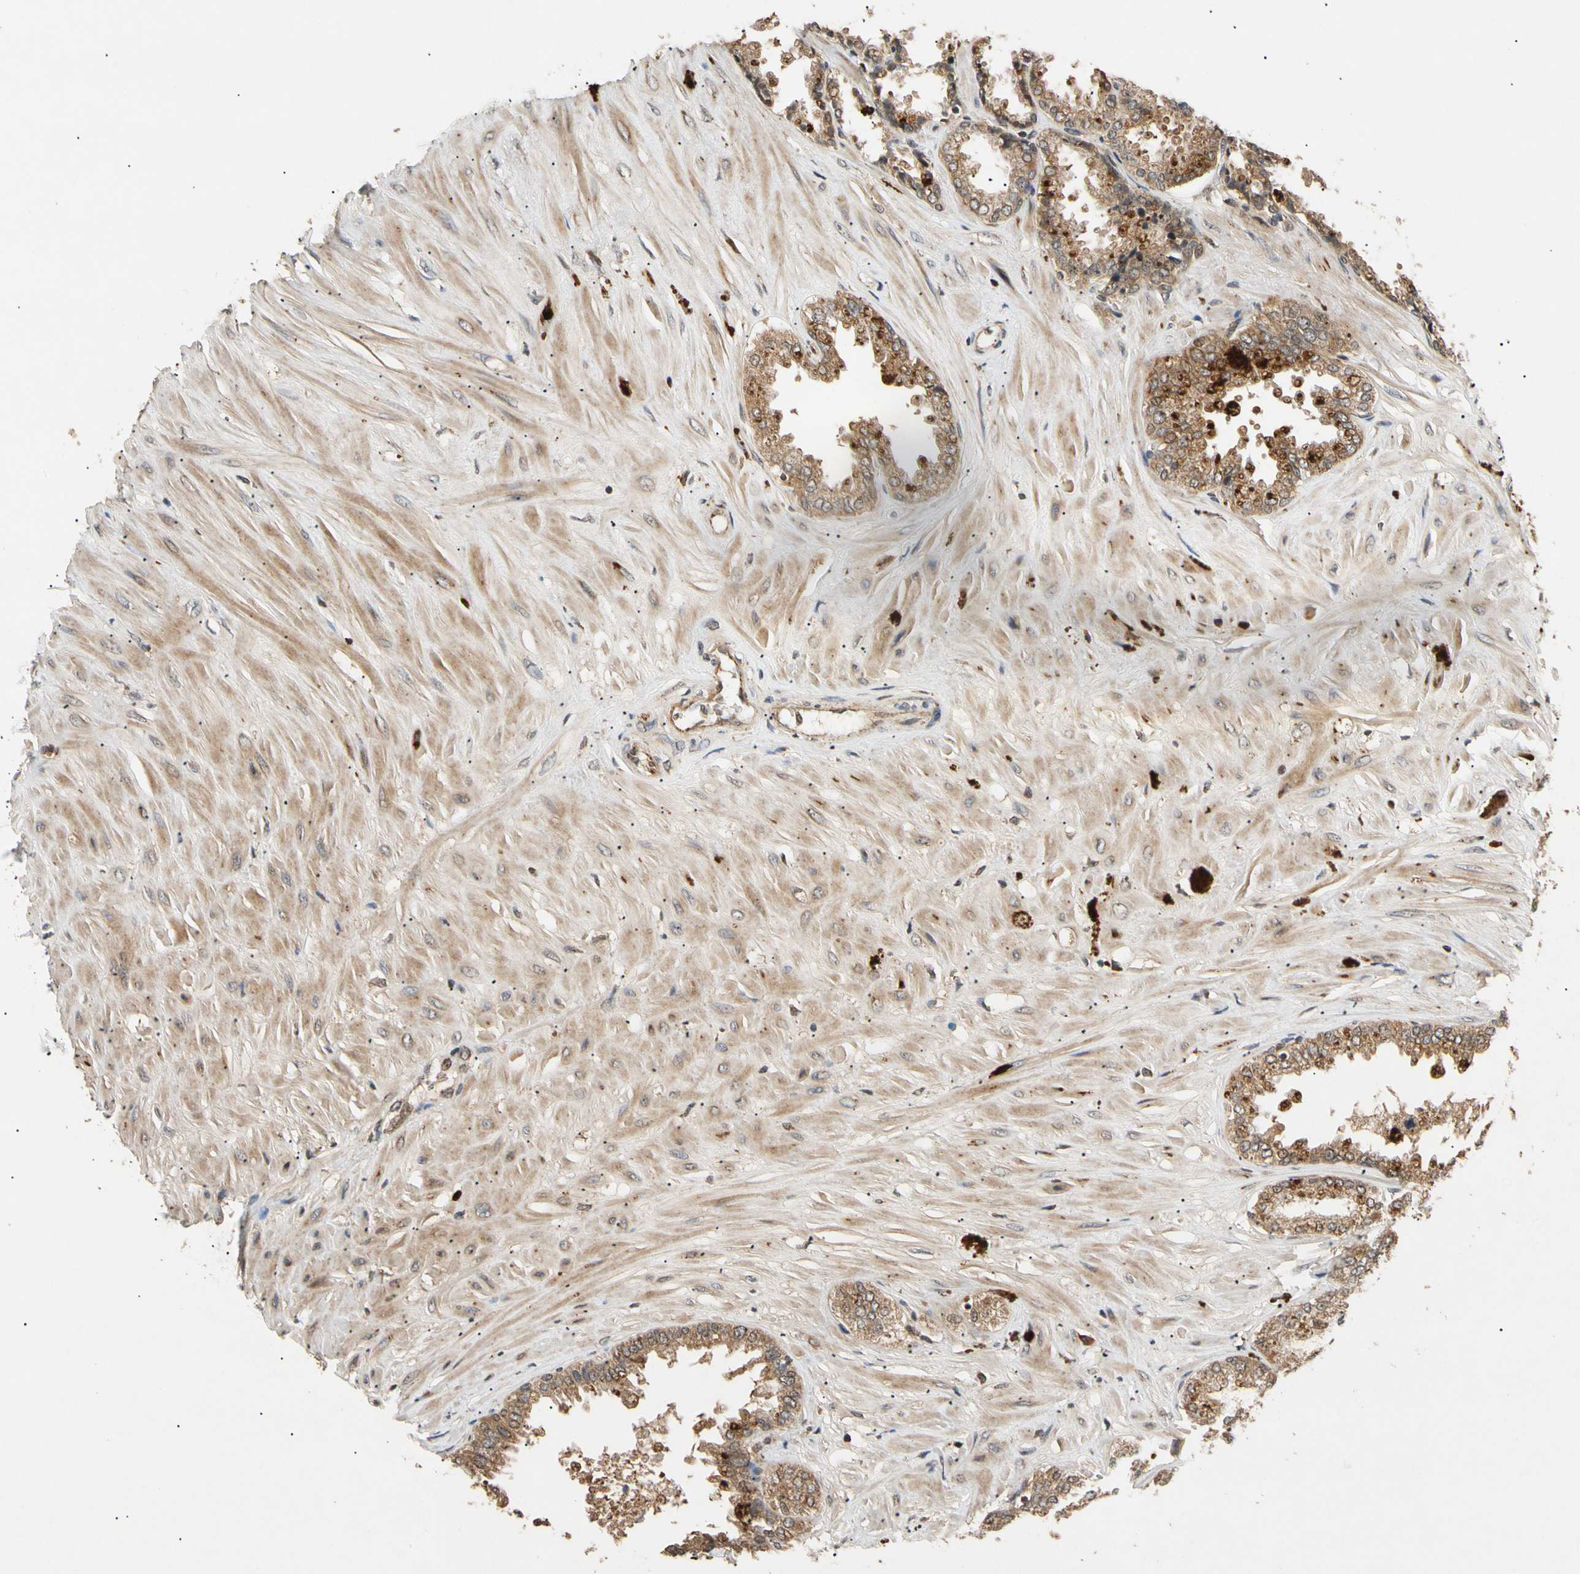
{"staining": {"intensity": "moderate", "quantity": ">75%", "location": "cytoplasmic/membranous"}, "tissue": "seminal vesicle", "cell_type": "Glandular cells", "image_type": "normal", "snomed": [{"axis": "morphology", "description": "Normal tissue, NOS"}, {"axis": "topography", "description": "Seminal veicle"}], "caption": "Protein expression analysis of unremarkable human seminal vesicle reveals moderate cytoplasmic/membranous staining in approximately >75% of glandular cells. (DAB = brown stain, brightfield microscopy at high magnification).", "gene": "MRPS22", "patient": {"sex": "male", "age": 46}}